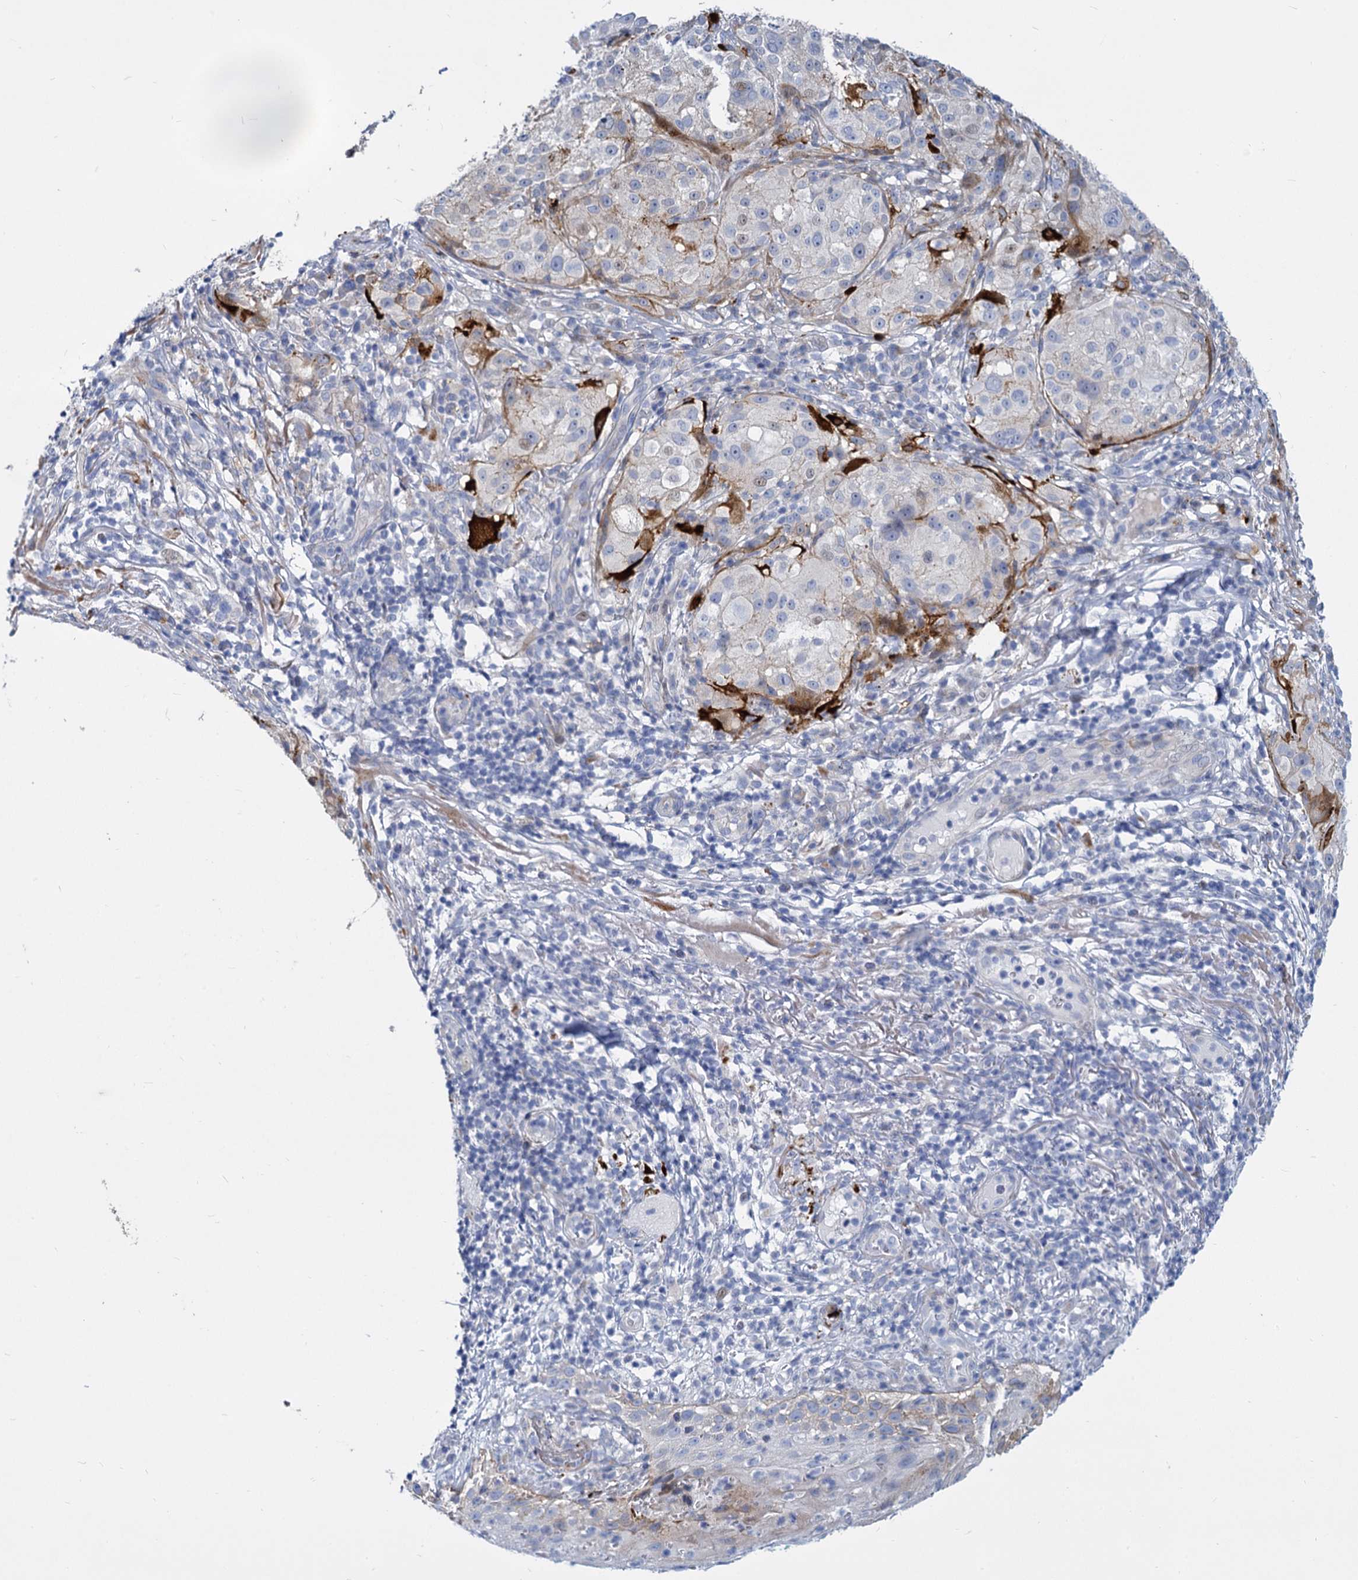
{"staining": {"intensity": "negative", "quantity": "none", "location": "none"}, "tissue": "melanoma", "cell_type": "Tumor cells", "image_type": "cancer", "snomed": [{"axis": "morphology", "description": "Necrosis, NOS"}, {"axis": "morphology", "description": "Malignant melanoma, NOS"}, {"axis": "topography", "description": "Skin"}], "caption": "Immunohistochemical staining of human melanoma exhibits no significant positivity in tumor cells.", "gene": "TRIM77", "patient": {"sex": "female", "age": 87}}